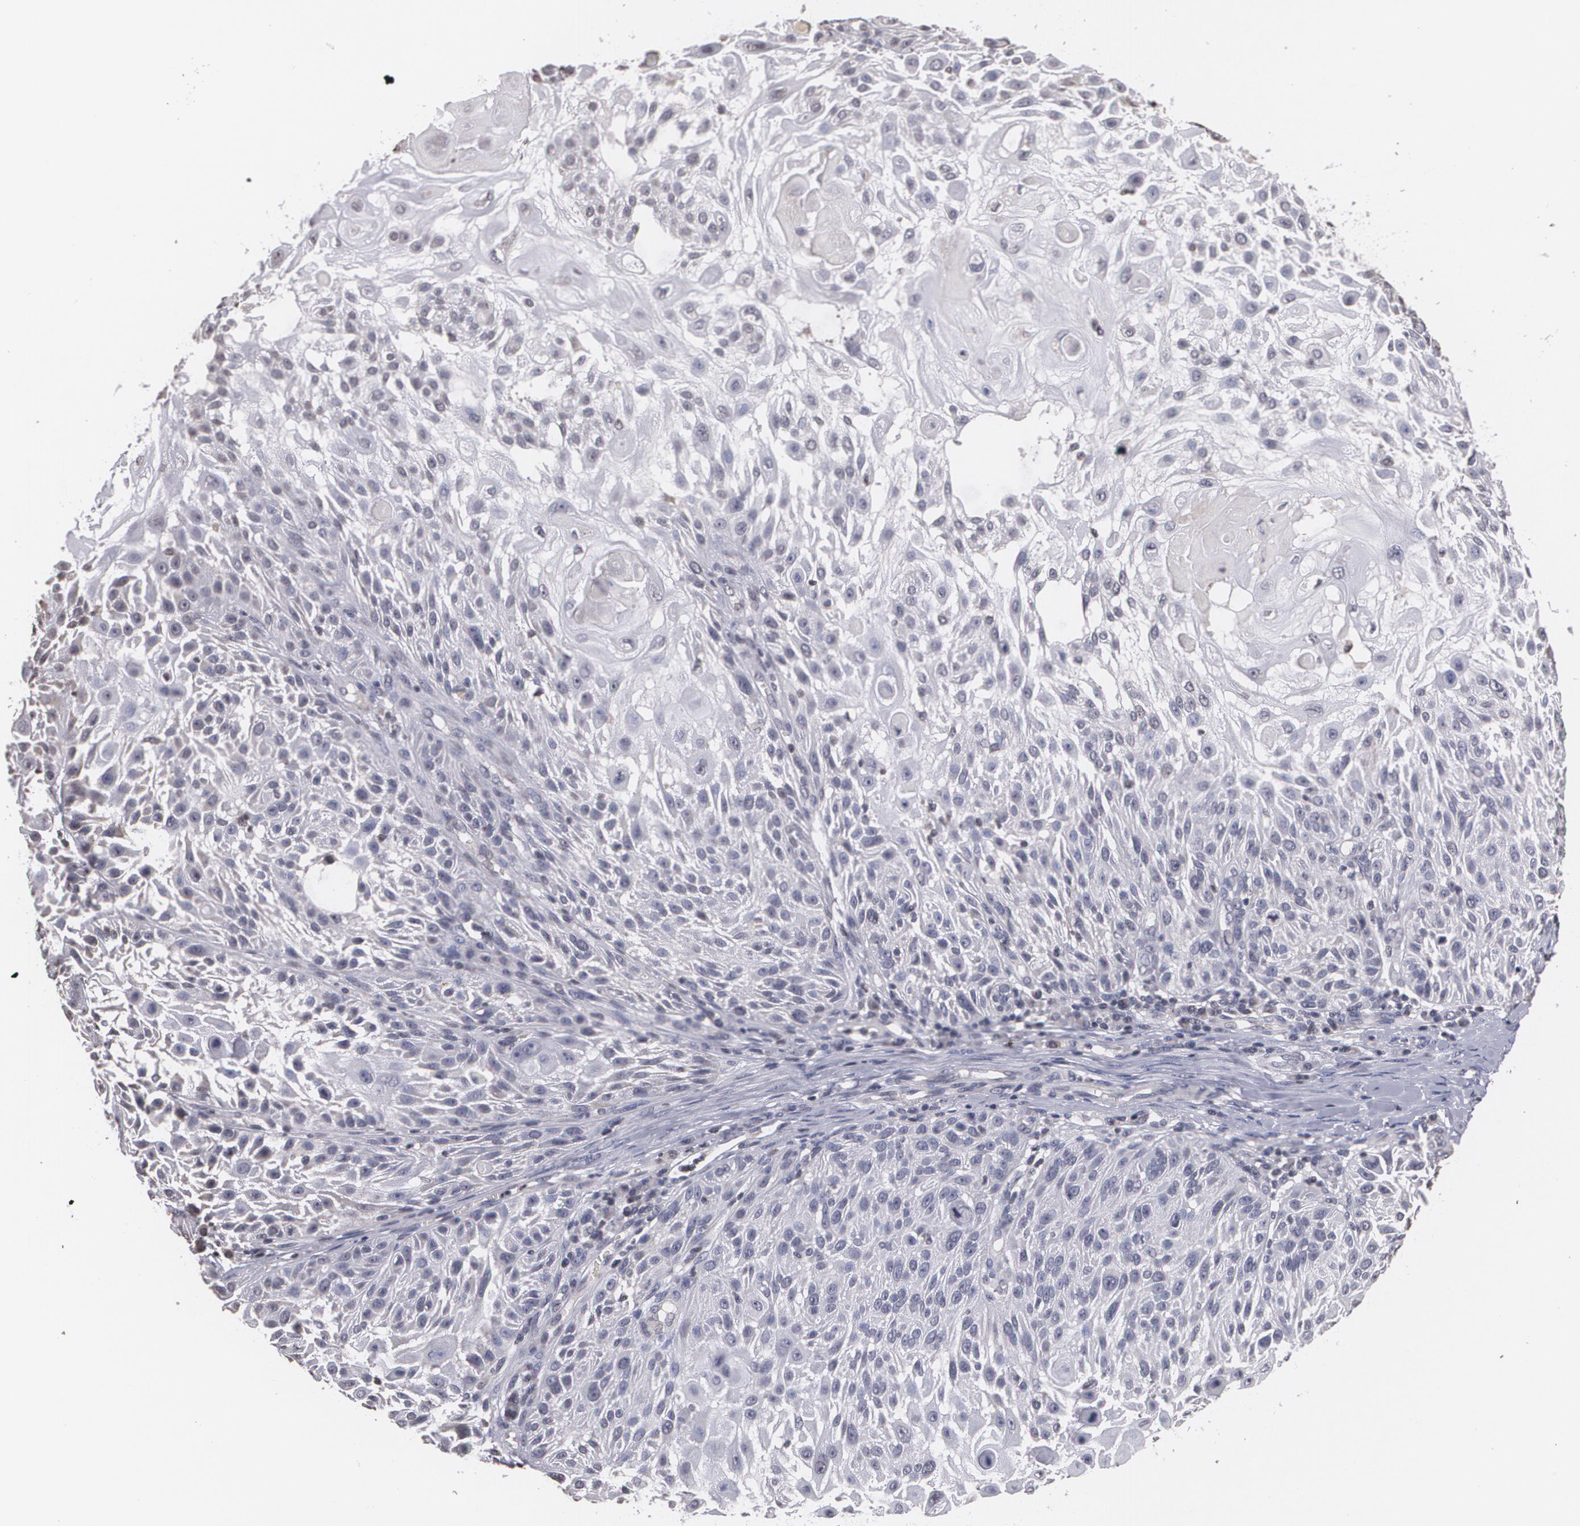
{"staining": {"intensity": "negative", "quantity": "none", "location": "none"}, "tissue": "skin cancer", "cell_type": "Tumor cells", "image_type": "cancer", "snomed": [{"axis": "morphology", "description": "Squamous cell carcinoma, NOS"}, {"axis": "topography", "description": "Skin"}], "caption": "High magnification brightfield microscopy of skin cancer (squamous cell carcinoma) stained with DAB (3,3'-diaminobenzidine) (brown) and counterstained with hematoxylin (blue): tumor cells show no significant staining.", "gene": "THRB", "patient": {"sex": "female", "age": 89}}